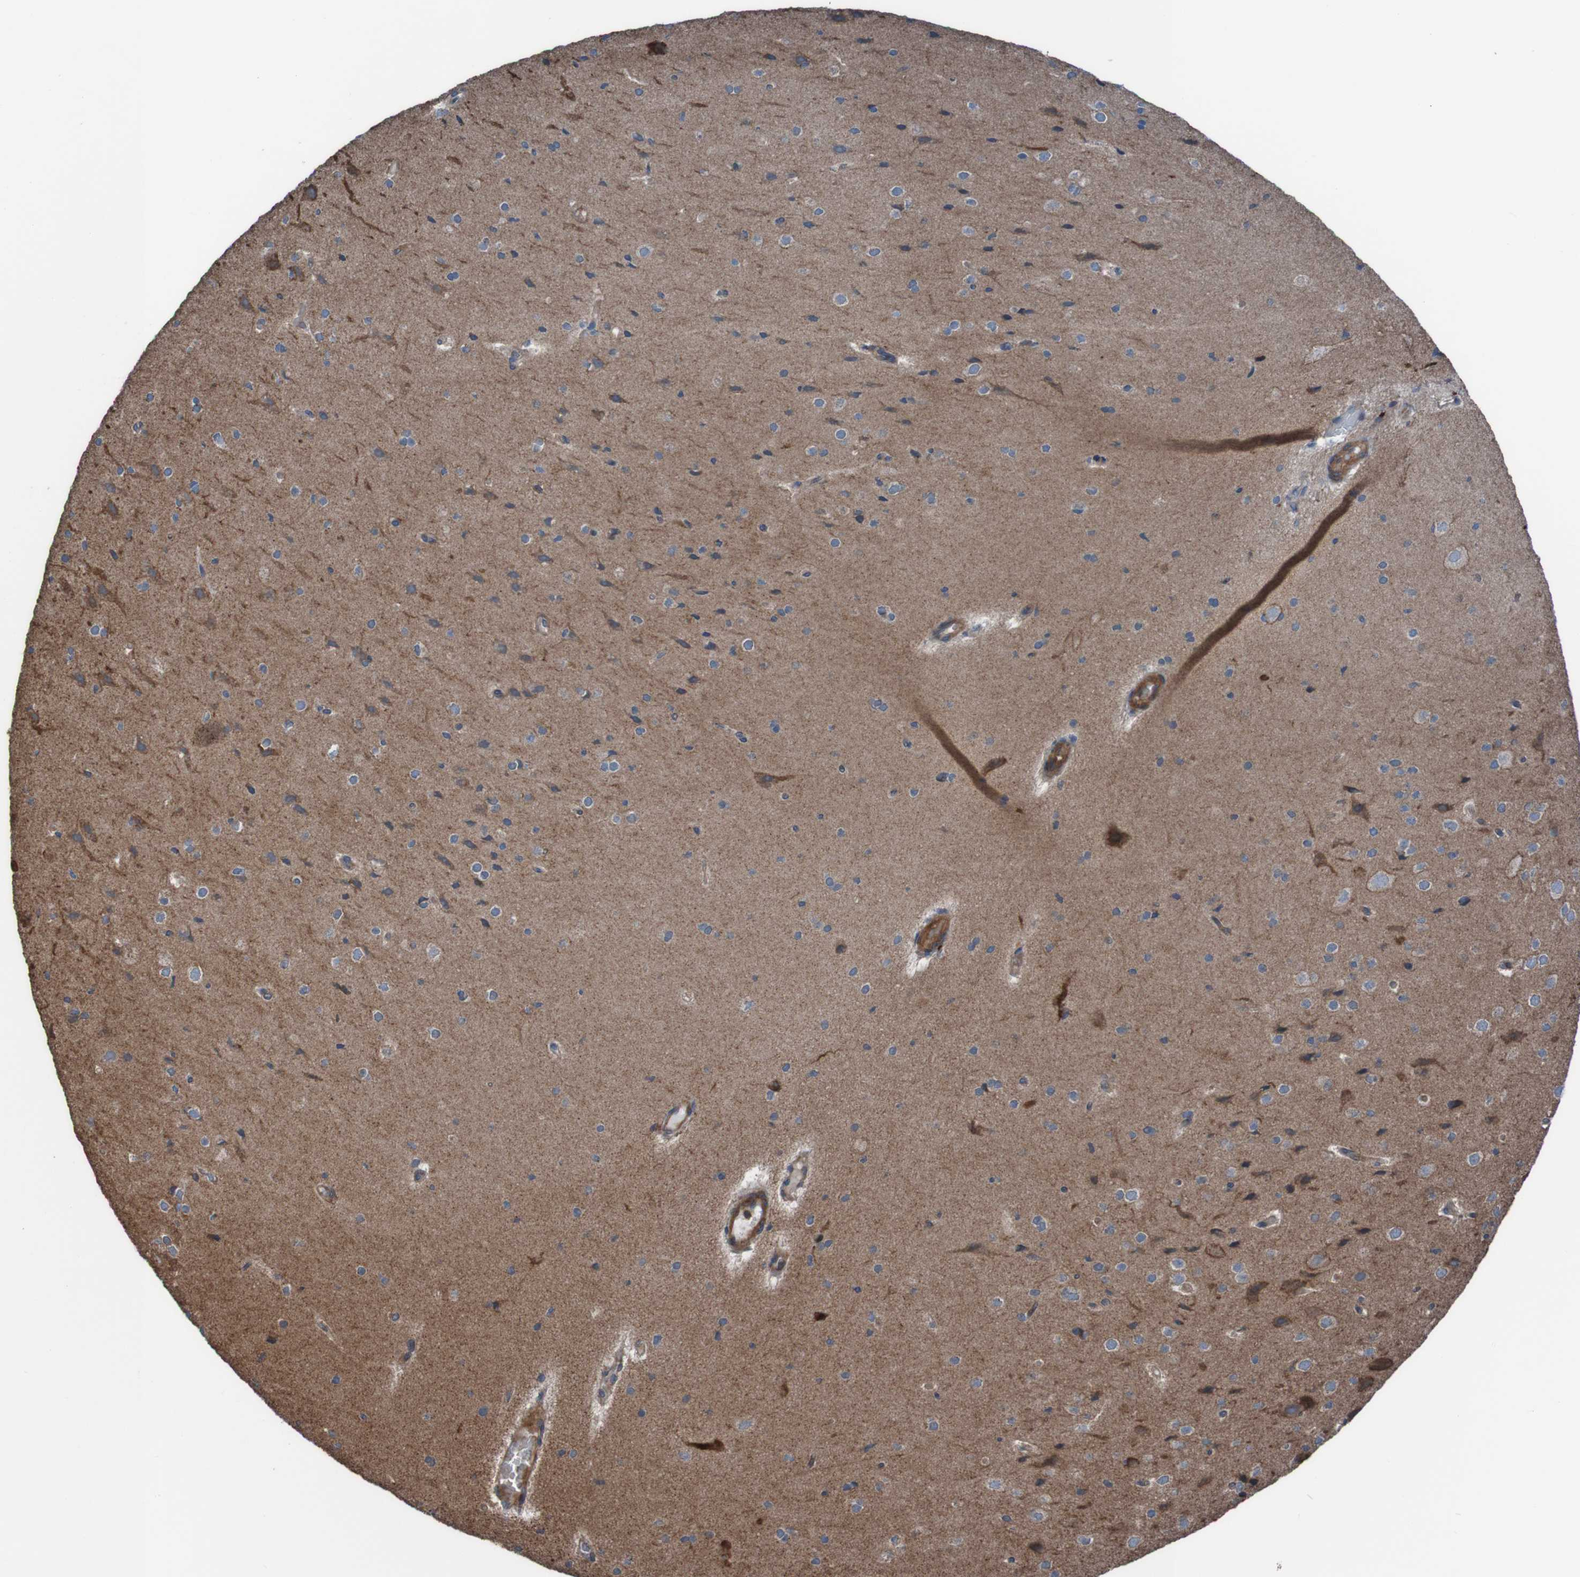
{"staining": {"intensity": "moderate", "quantity": "<25%", "location": "cytoplasmic/membranous"}, "tissue": "cerebral cortex", "cell_type": "Endothelial cells", "image_type": "normal", "snomed": [{"axis": "morphology", "description": "Normal tissue, NOS"}, {"axis": "morphology", "description": "Developmental malformation"}, {"axis": "topography", "description": "Cerebral cortex"}], "caption": "Immunohistochemical staining of benign human cerebral cortex shows moderate cytoplasmic/membranous protein expression in about <25% of endothelial cells. (DAB (3,3'-diaminobenzidine) IHC, brown staining for protein, blue staining for nuclei).", "gene": "PDGFB", "patient": {"sex": "female", "age": 30}}